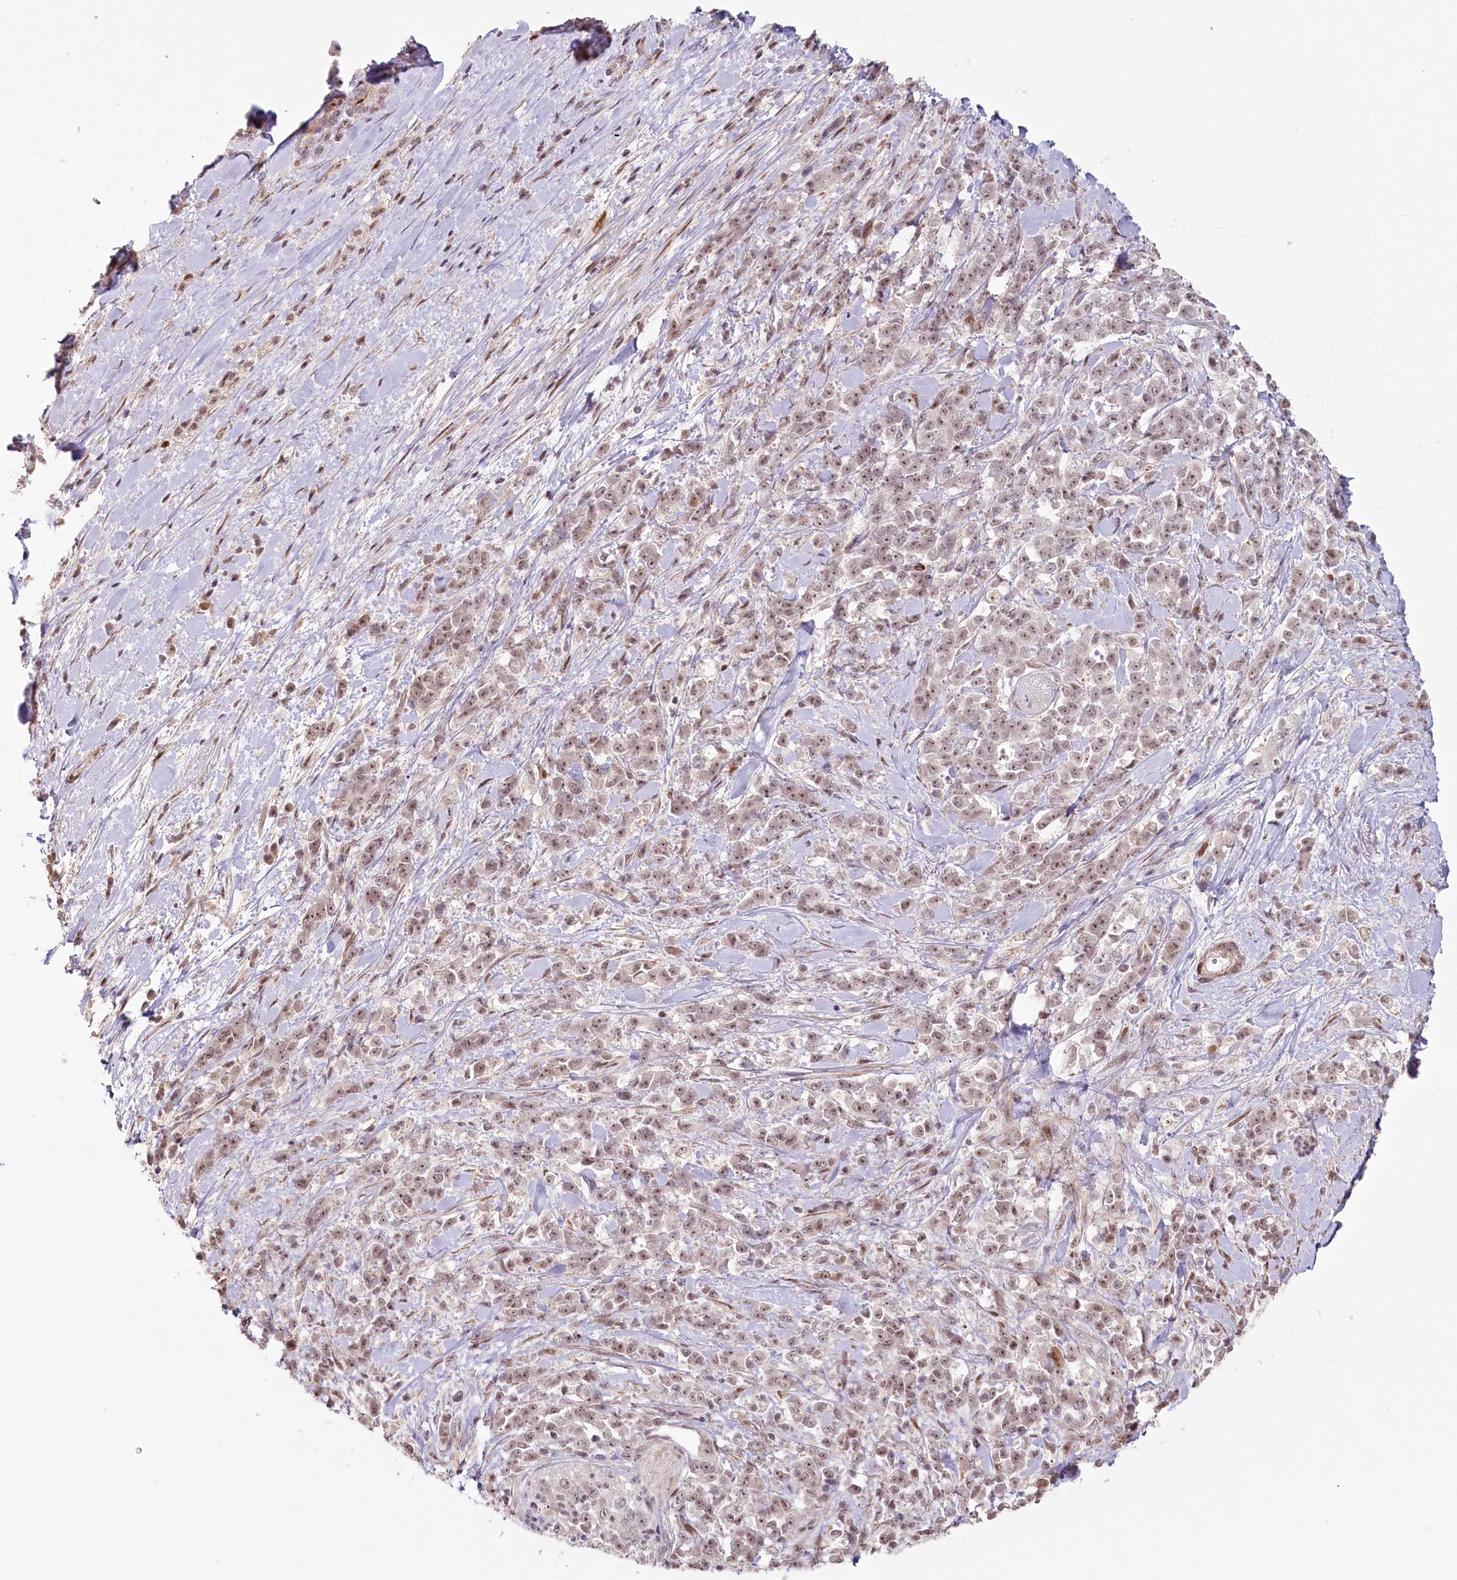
{"staining": {"intensity": "weak", "quantity": ">75%", "location": "nuclear"}, "tissue": "pancreatic cancer", "cell_type": "Tumor cells", "image_type": "cancer", "snomed": [{"axis": "morphology", "description": "Normal tissue, NOS"}, {"axis": "morphology", "description": "Adenocarcinoma, NOS"}, {"axis": "topography", "description": "Pancreas"}], "caption": "The micrograph shows a brown stain indicating the presence of a protein in the nuclear of tumor cells in pancreatic adenocarcinoma. The staining is performed using DAB brown chromogen to label protein expression. The nuclei are counter-stained blue using hematoxylin.", "gene": "FAM204A", "patient": {"sex": "female", "age": 64}}